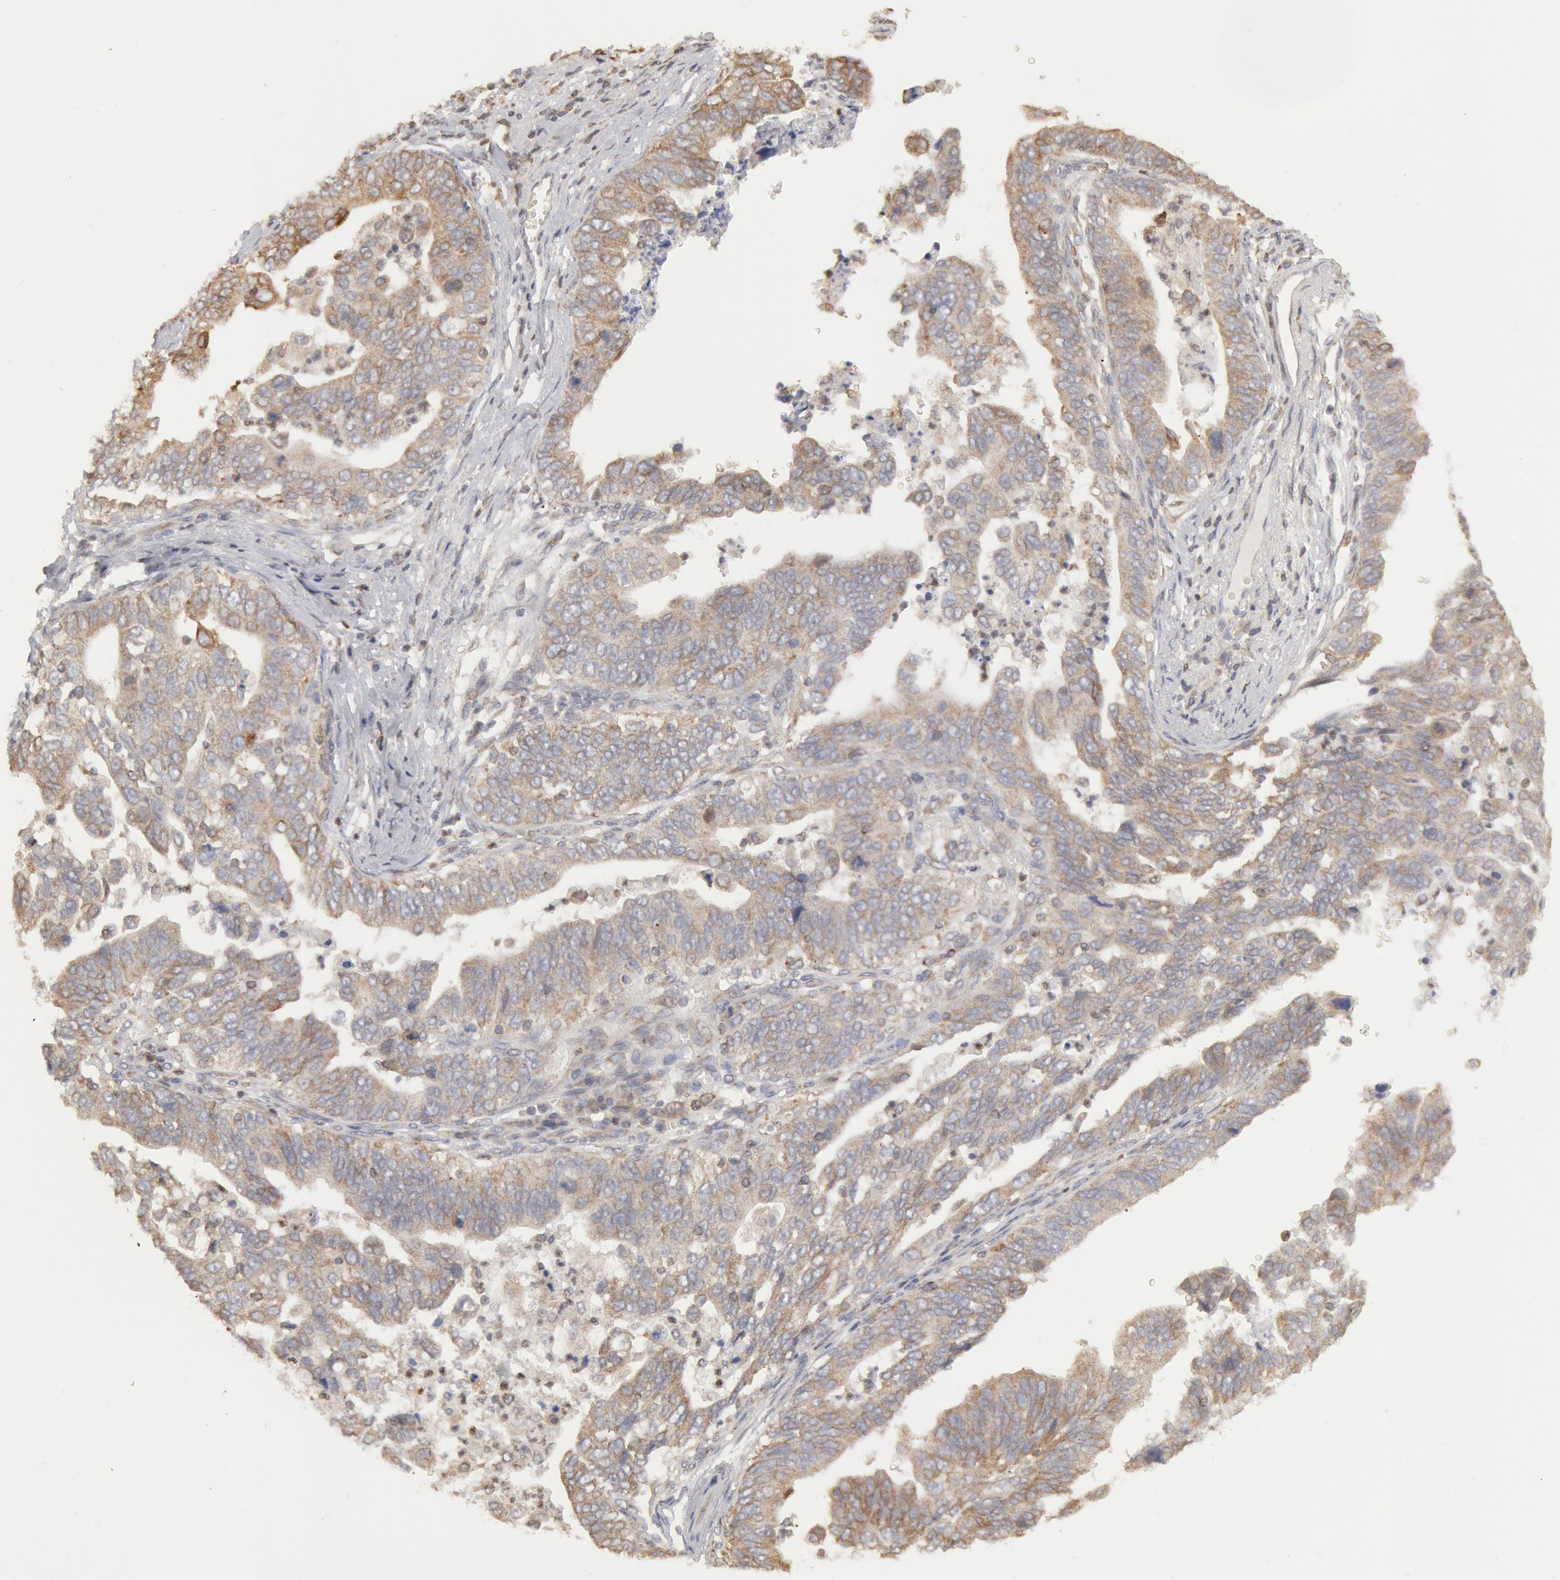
{"staining": {"intensity": "weak", "quantity": ">75%", "location": "cytoplasmic/membranous"}, "tissue": "stomach cancer", "cell_type": "Tumor cells", "image_type": "cancer", "snomed": [{"axis": "morphology", "description": "Adenocarcinoma, NOS"}, {"axis": "topography", "description": "Stomach, upper"}], "caption": "A brown stain highlights weak cytoplasmic/membranous expression of a protein in adenocarcinoma (stomach) tumor cells.", "gene": "OSBPL8", "patient": {"sex": "female", "age": 50}}